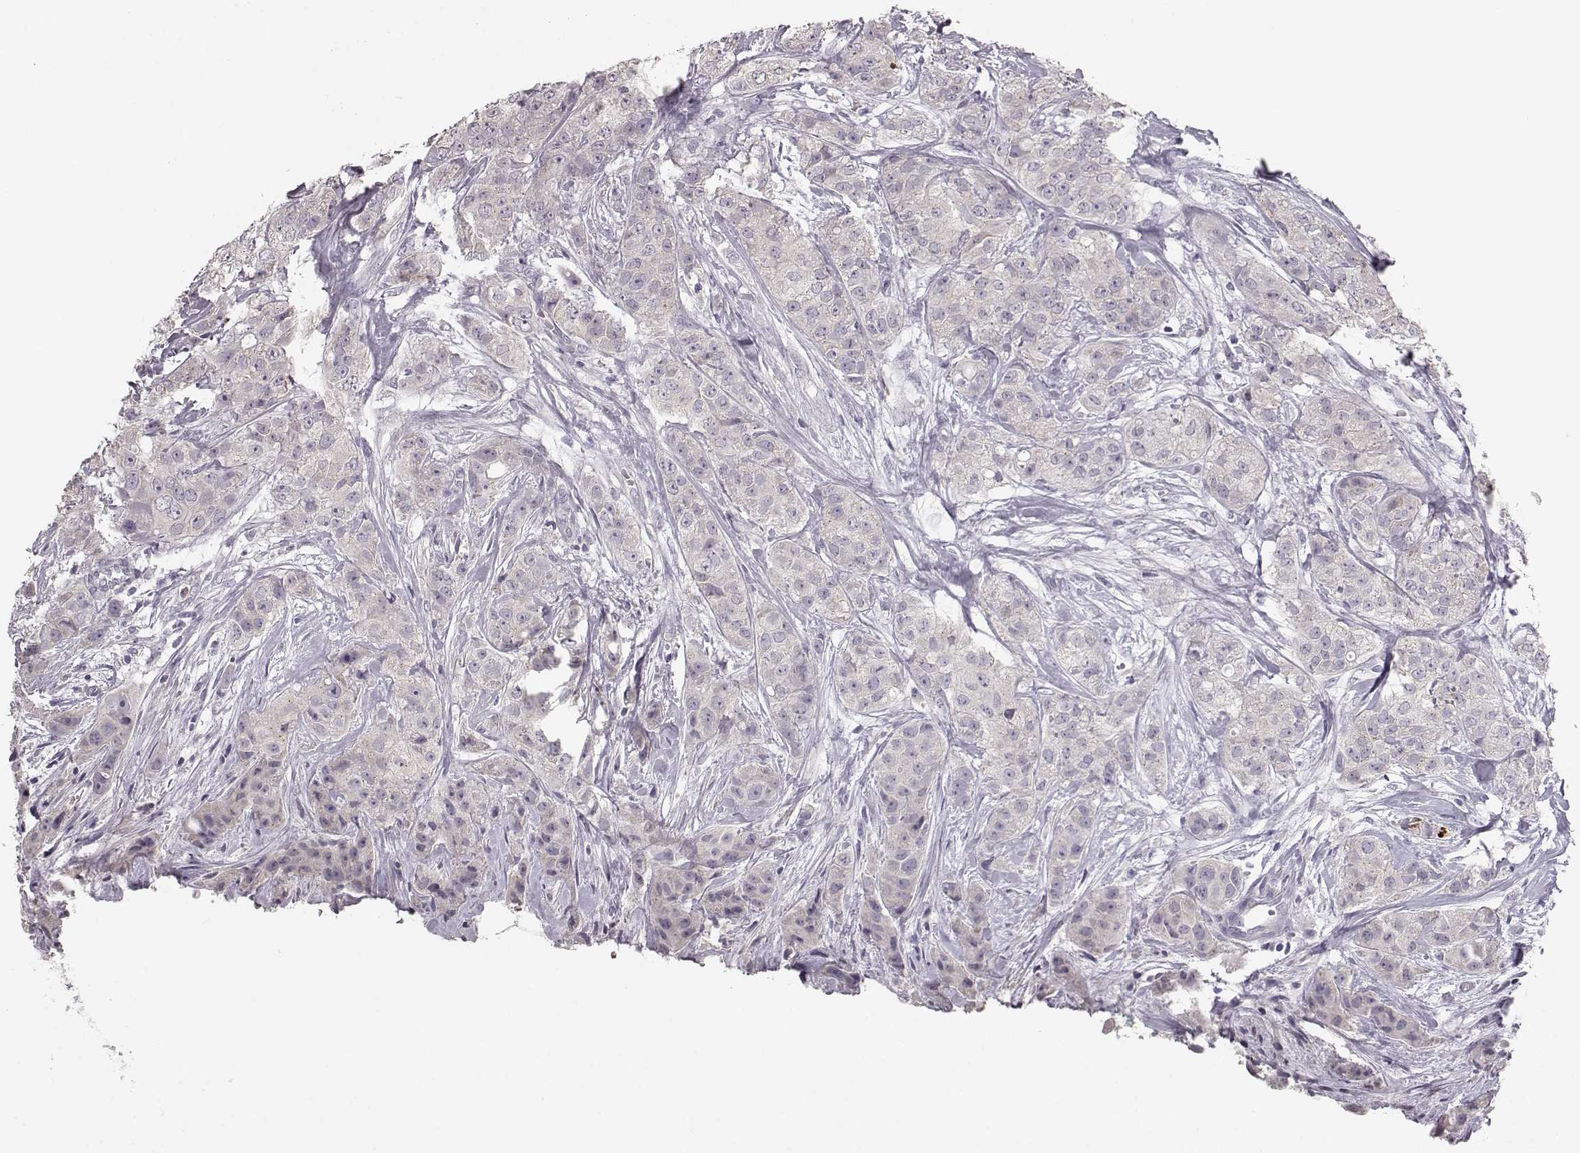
{"staining": {"intensity": "negative", "quantity": "none", "location": "none"}, "tissue": "breast cancer", "cell_type": "Tumor cells", "image_type": "cancer", "snomed": [{"axis": "morphology", "description": "Duct carcinoma"}, {"axis": "topography", "description": "Breast"}], "caption": "This is an immunohistochemistry (IHC) histopathology image of breast cancer. There is no staining in tumor cells.", "gene": "BFSP2", "patient": {"sex": "female", "age": 43}}